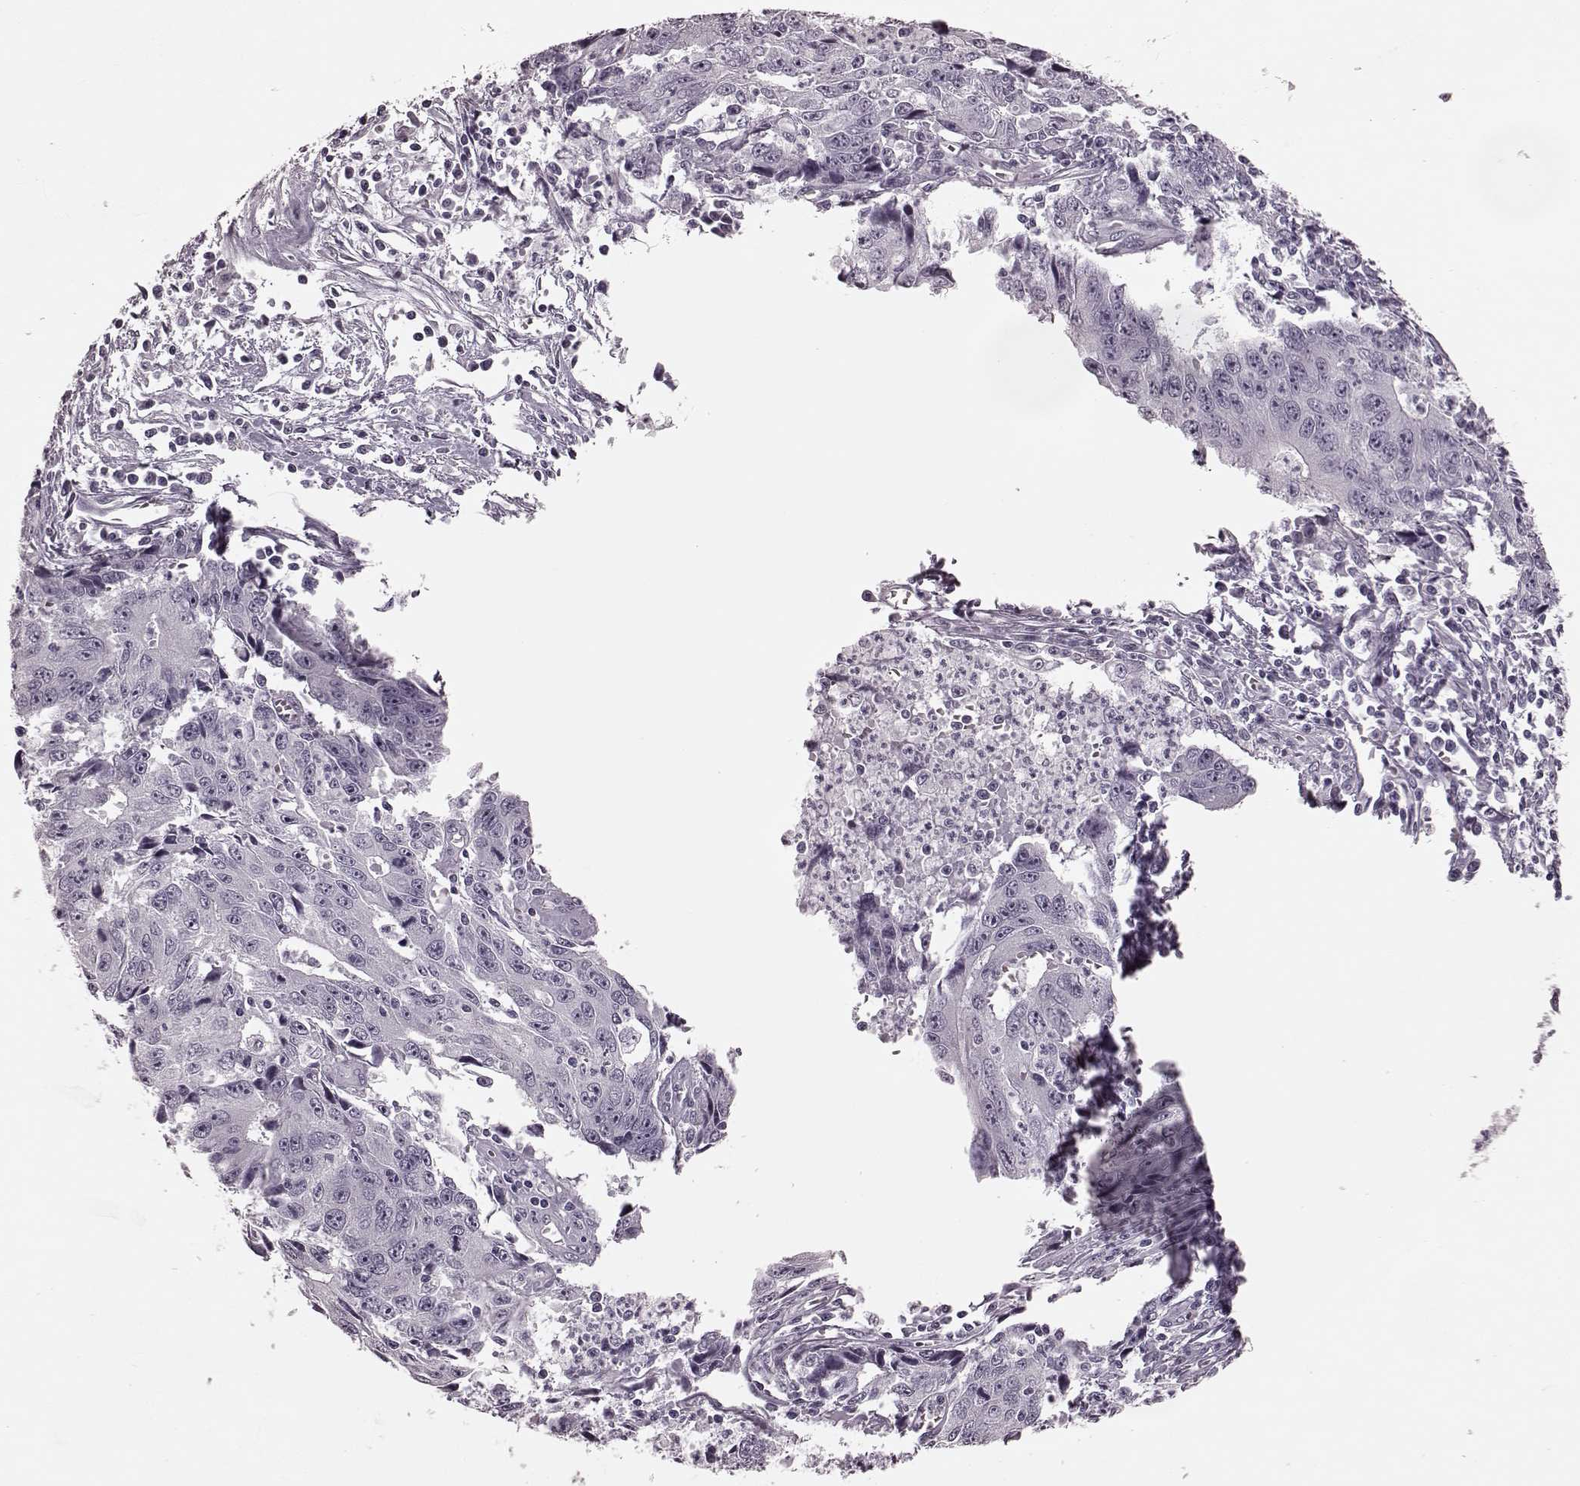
{"staining": {"intensity": "negative", "quantity": "none", "location": "none"}, "tissue": "liver cancer", "cell_type": "Tumor cells", "image_type": "cancer", "snomed": [{"axis": "morphology", "description": "Cholangiocarcinoma"}, {"axis": "topography", "description": "Liver"}], "caption": "The histopathology image demonstrates no significant positivity in tumor cells of liver cancer (cholangiocarcinoma).", "gene": "TRPM1", "patient": {"sex": "male", "age": 65}}